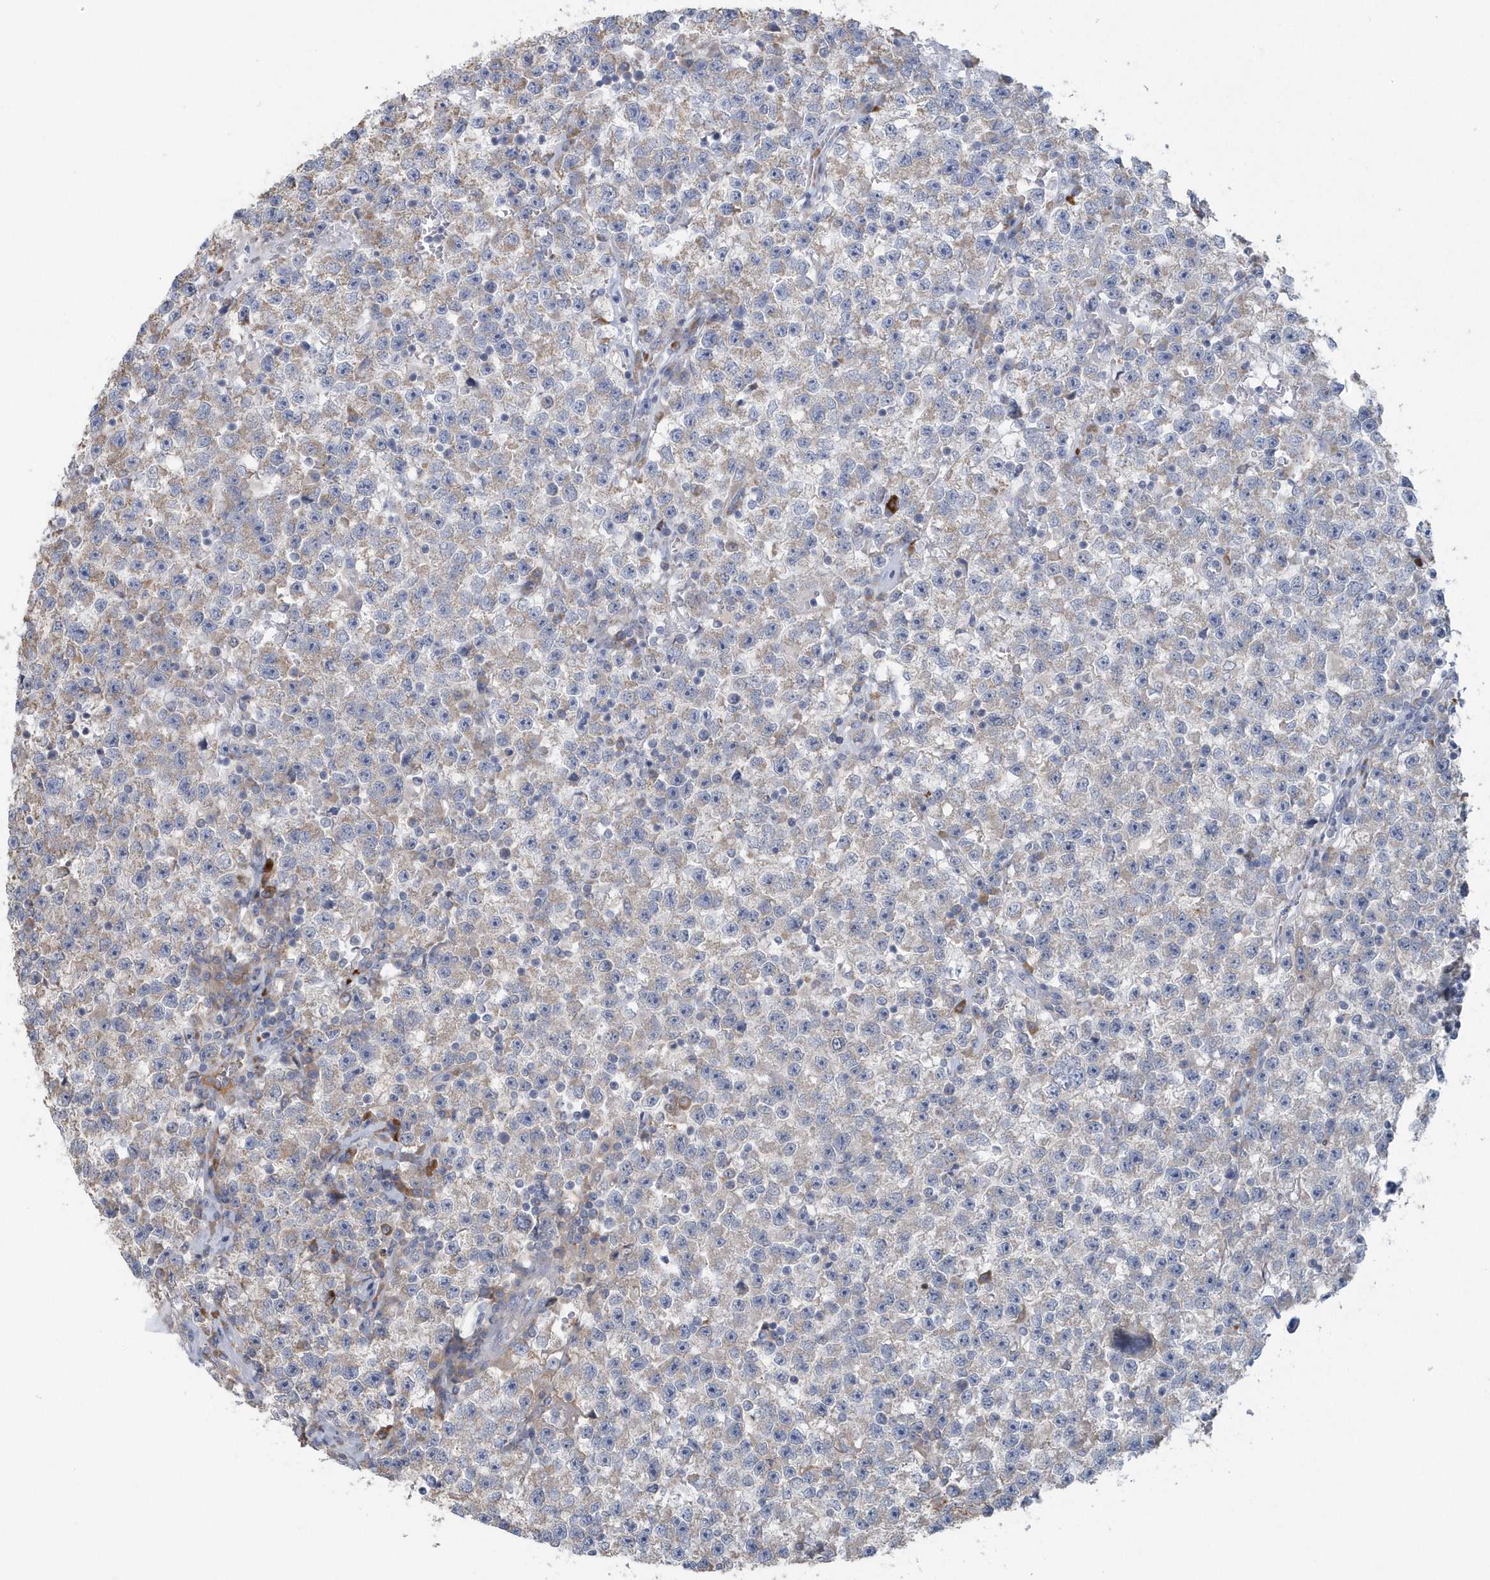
{"staining": {"intensity": "weak", "quantity": "<25%", "location": "cytoplasmic/membranous"}, "tissue": "testis cancer", "cell_type": "Tumor cells", "image_type": "cancer", "snomed": [{"axis": "morphology", "description": "Seminoma, NOS"}, {"axis": "topography", "description": "Testis"}], "caption": "Tumor cells show no significant positivity in testis seminoma.", "gene": "SPATA18", "patient": {"sex": "male", "age": 22}}